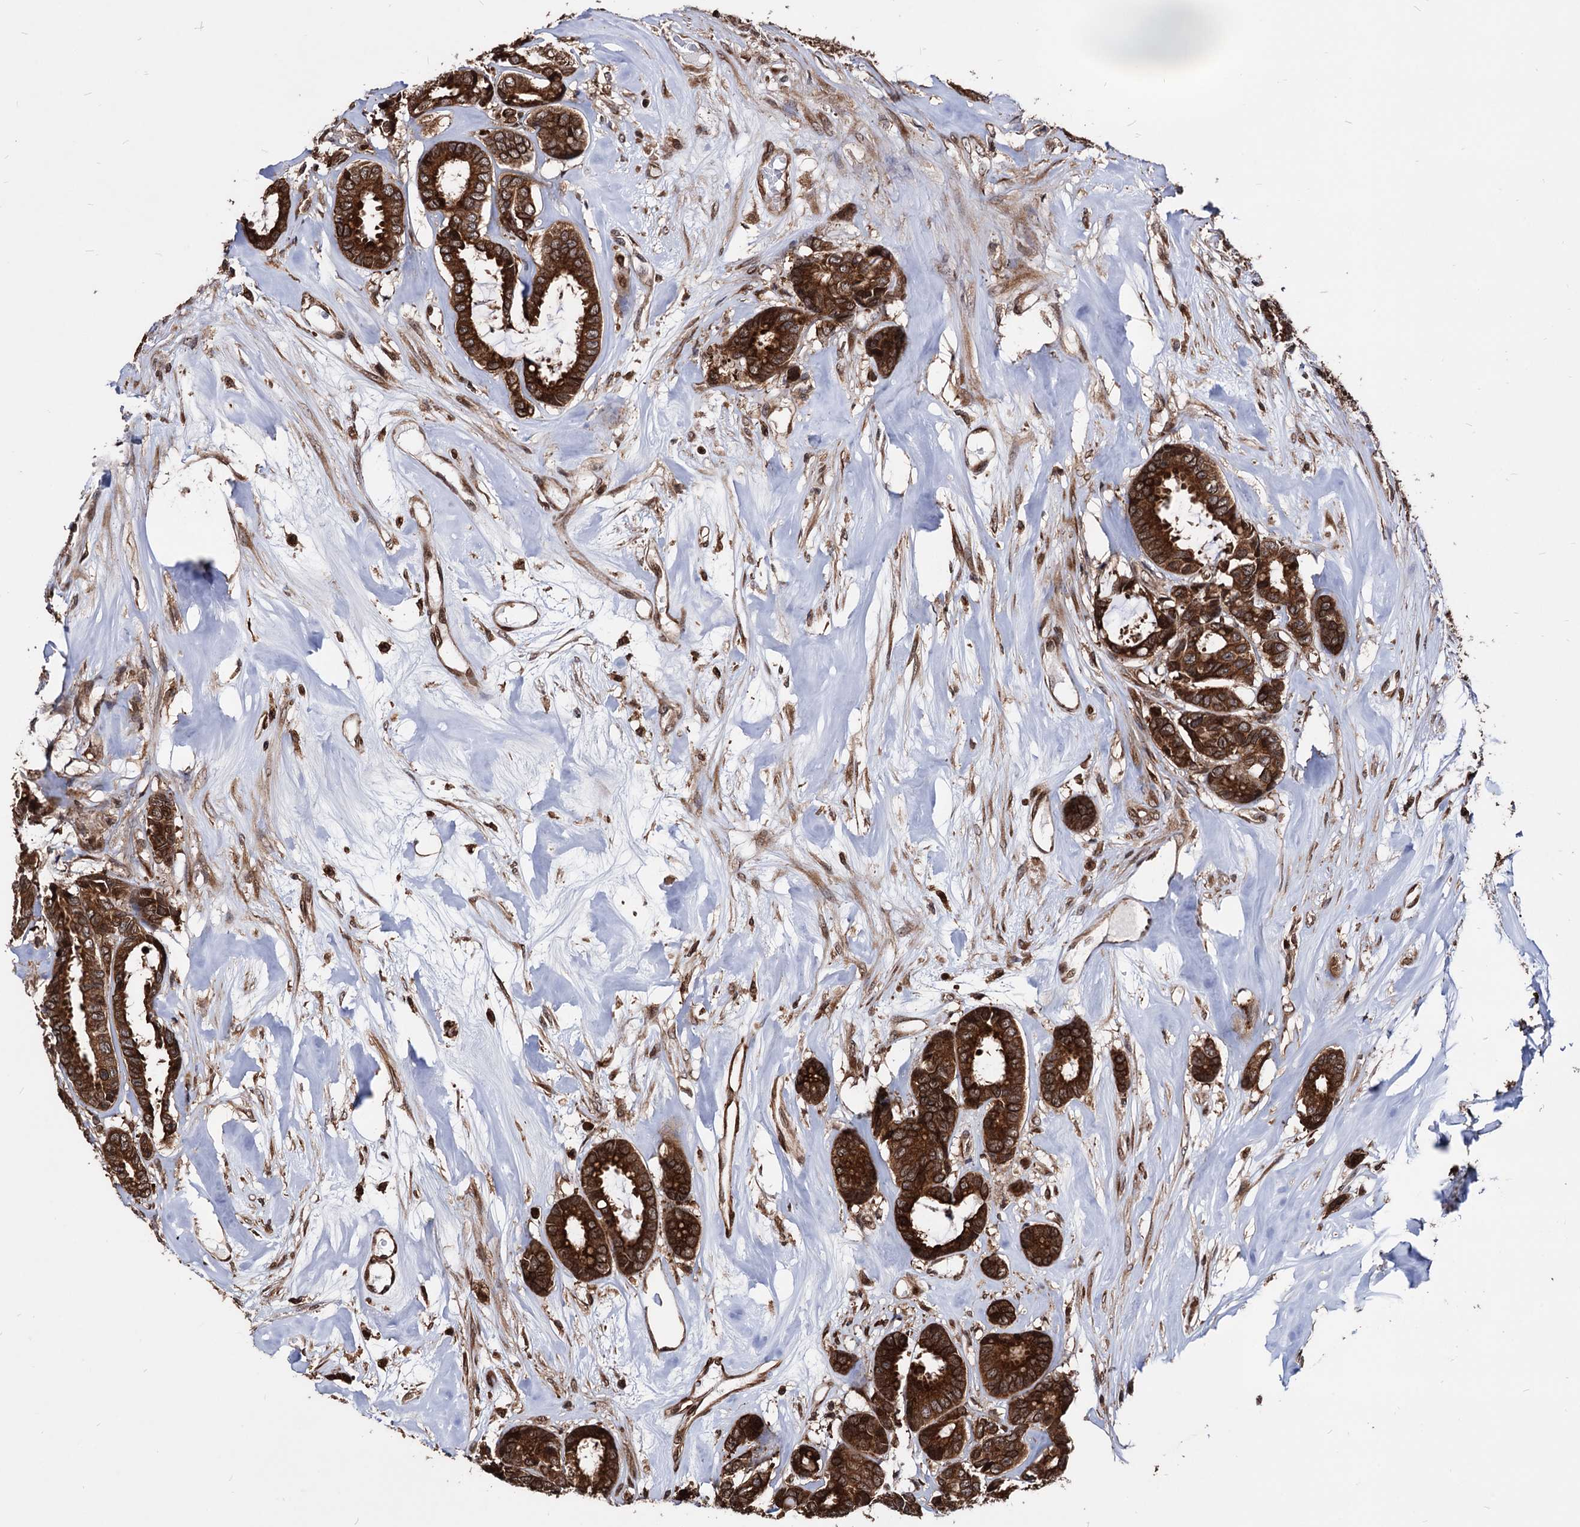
{"staining": {"intensity": "strong", "quantity": ">75%", "location": "cytoplasmic/membranous"}, "tissue": "breast cancer", "cell_type": "Tumor cells", "image_type": "cancer", "snomed": [{"axis": "morphology", "description": "Duct carcinoma"}, {"axis": "topography", "description": "Breast"}], "caption": "Immunohistochemistry (IHC) staining of intraductal carcinoma (breast), which demonstrates high levels of strong cytoplasmic/membranous positivity in approximately >75% of tumor cells indicating strong cytoplasmic/membranous protein staining. The staining was performed using DAB (brown) for protein detection and nuclei were counterstained in hematoxylin (blue).", "gene": "ANKRD12", "patient": {"sex": "female", "age": 87}}